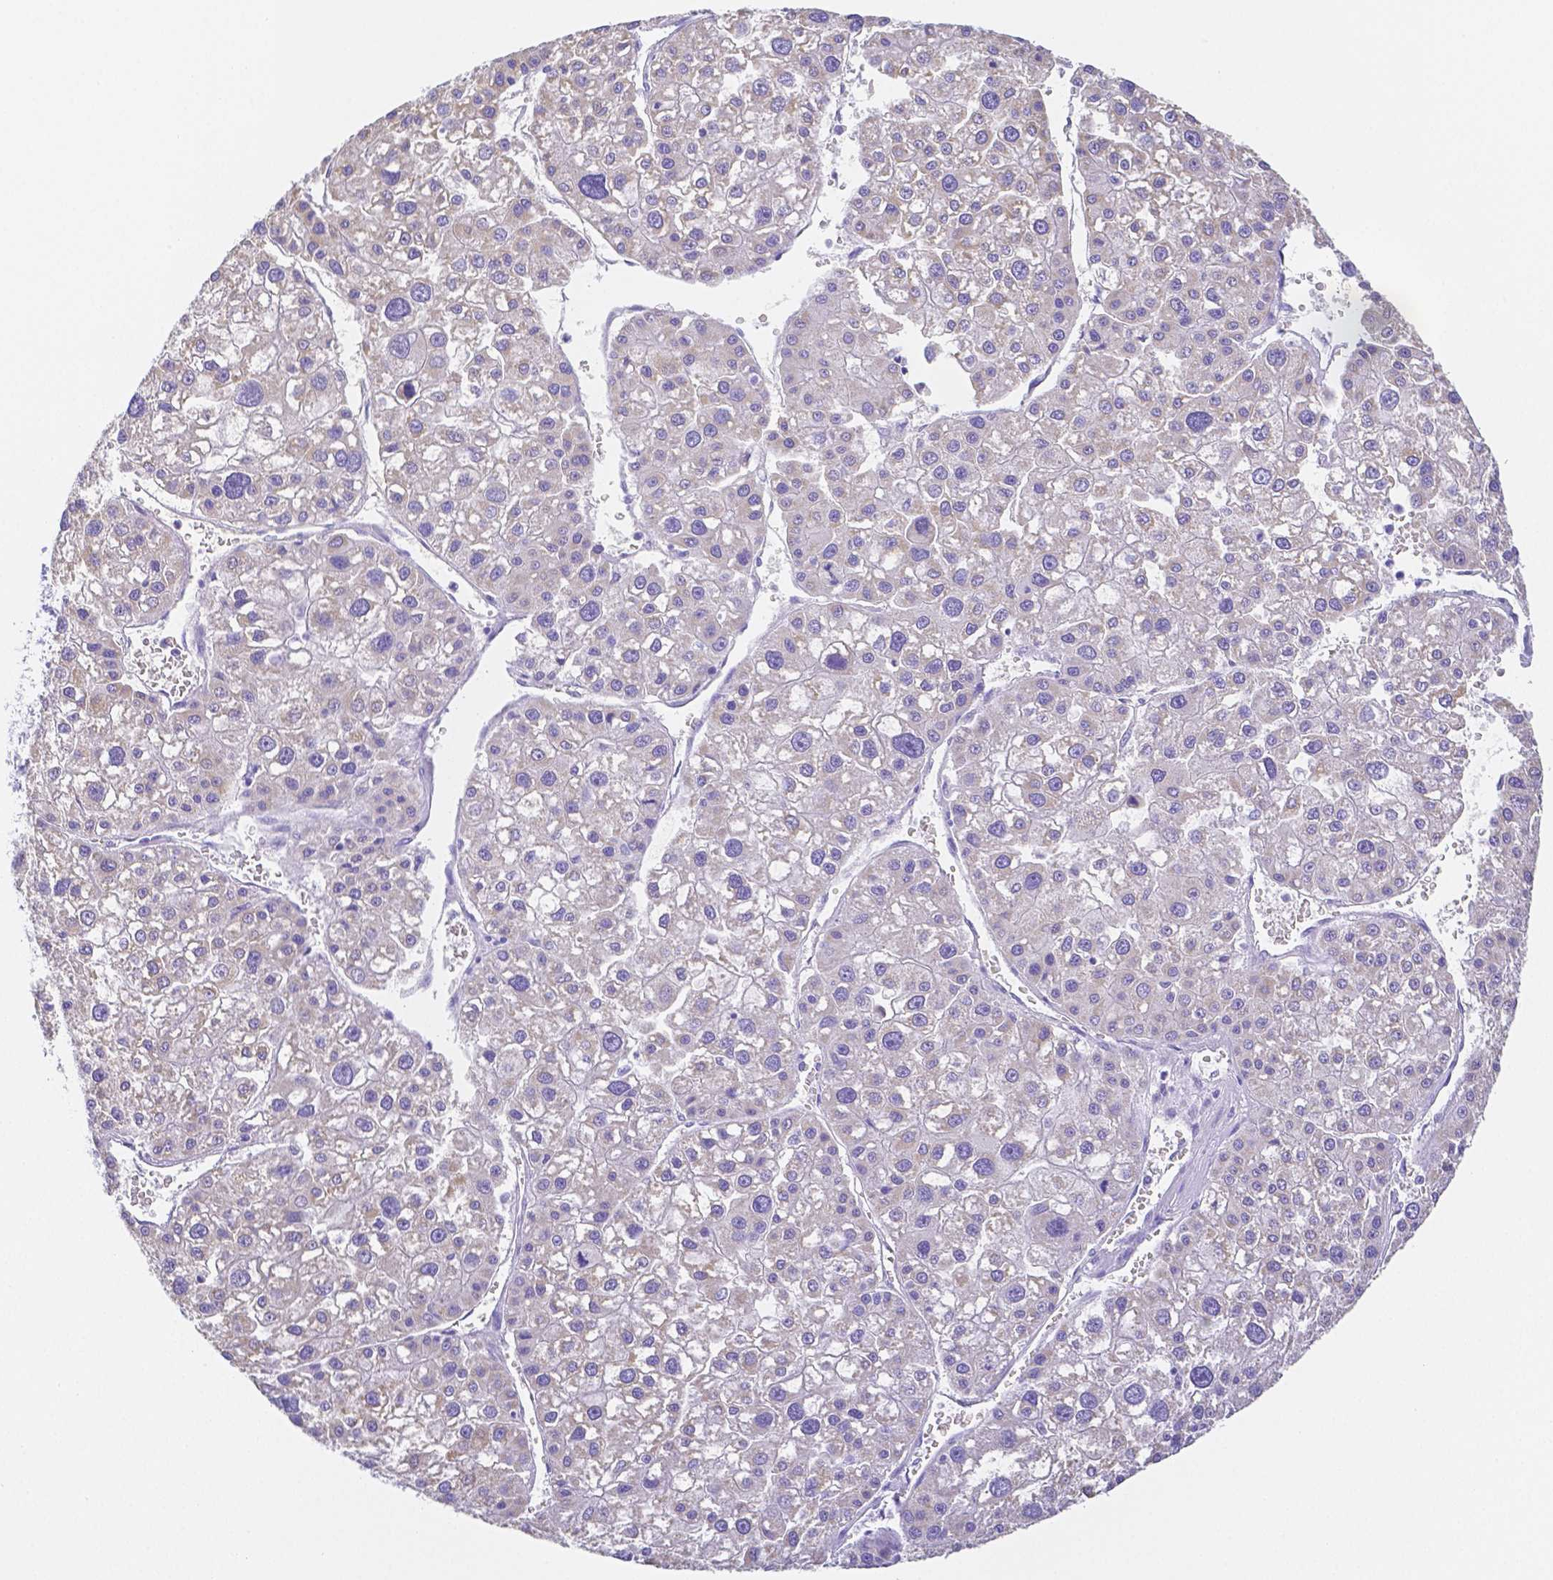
{"staining": {"intensity": "negative", "quantity": "none", "location": "none"}, "tissue": "liver cancer", "cell_type": "Tumor cells", "image_type": "cancer", "snomed": [{"axis": "morphology", "description": "Carcinoma, Hepatocellular, NOS"}, {"axis": "topography", "description": "Liver"}], "caption": "High power microscopy photomicrograph of an immunohistochemistry (IHC) image of liver cancer, revealing no significant staining in tumor cells. (Stains: DAB (3,3'-diaminobenzidine) immunohistochemistry with hematoxylin counter stain, Microscopy: brightfield microscopy at high magnification).", "gene": "ZG16B", "patient": {"sex": "male", "age": 73}}